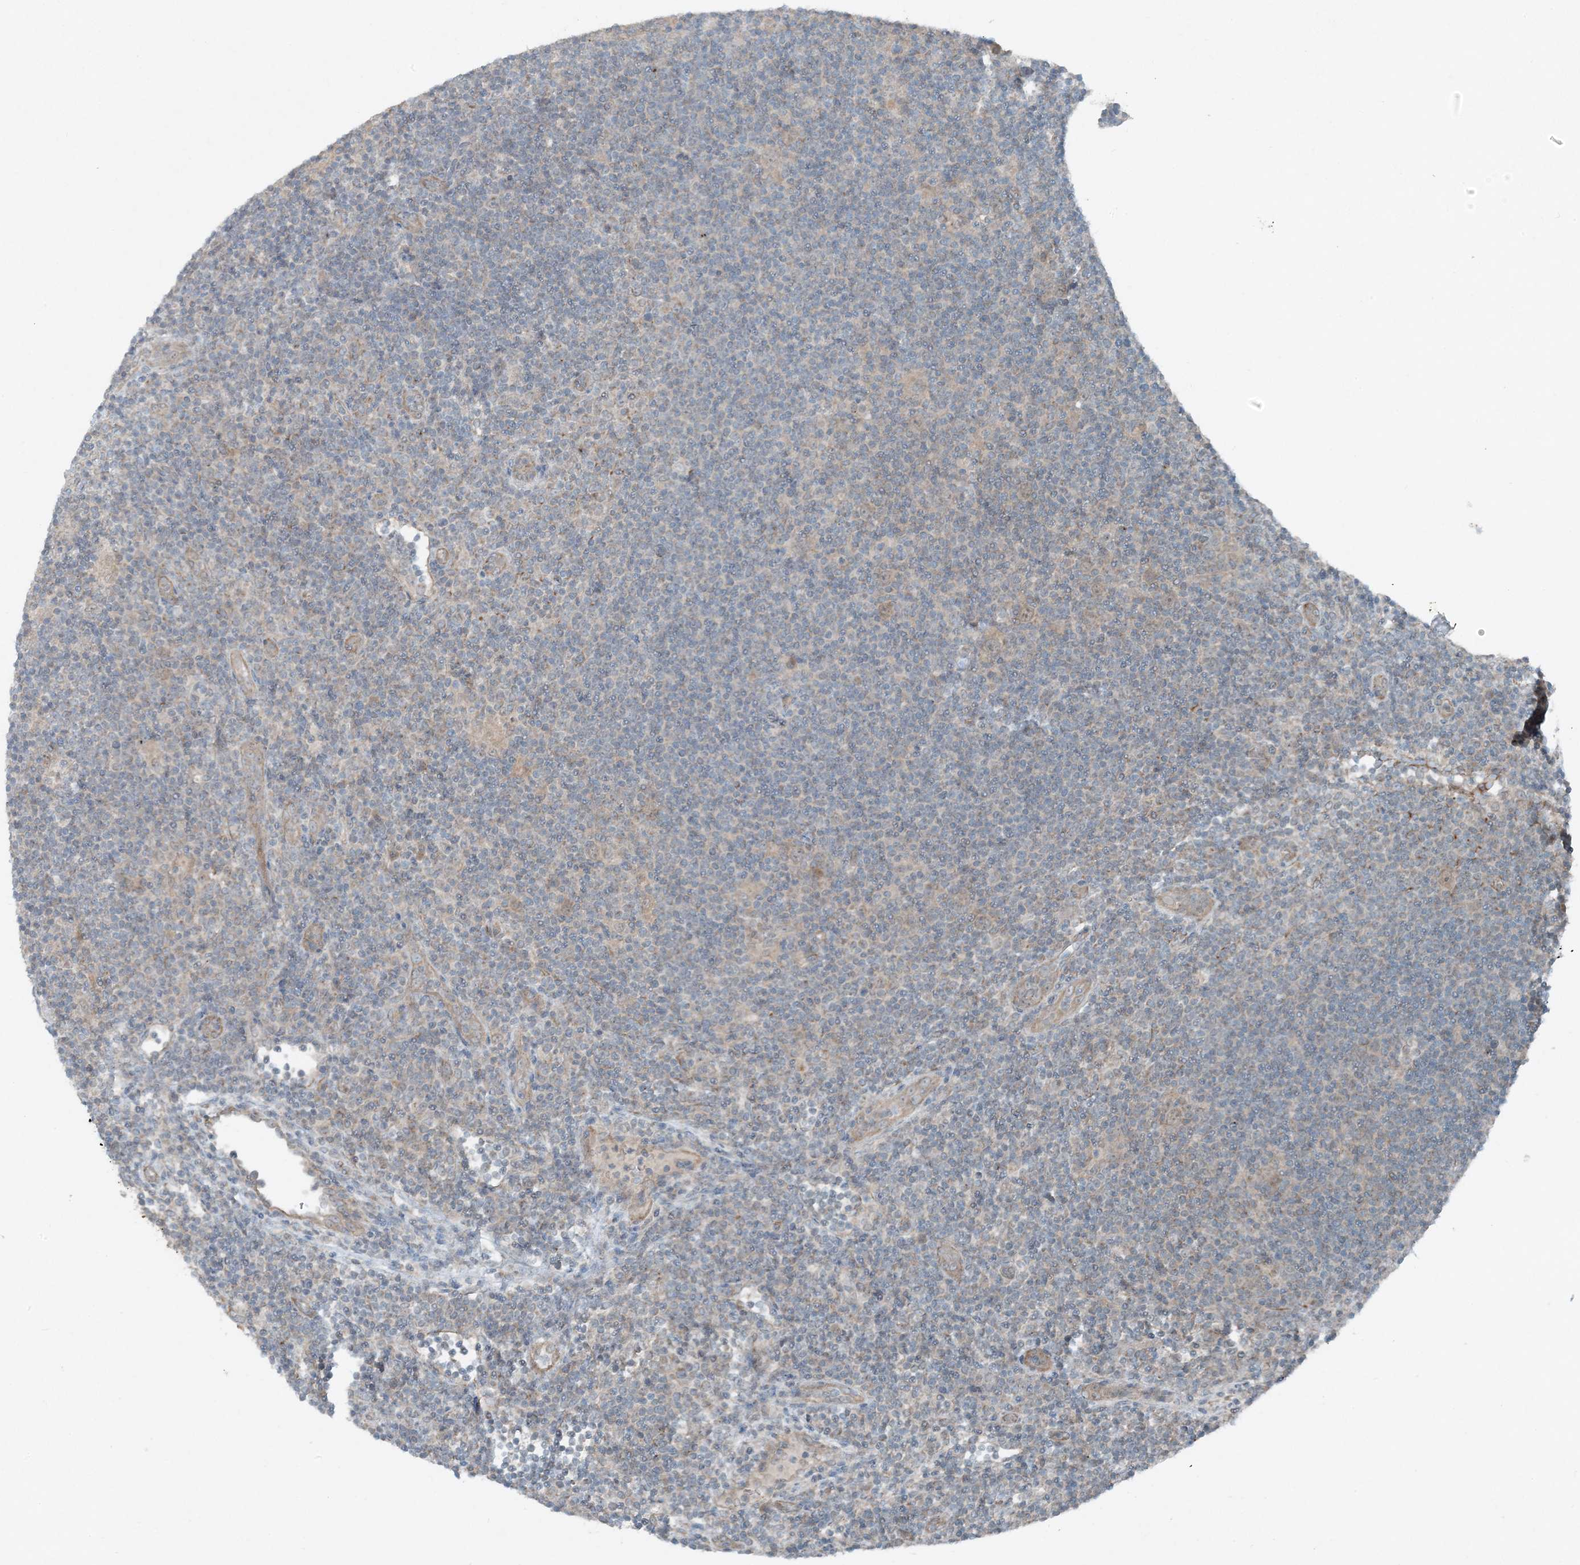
{"staining": {"intensity": "weak", "quantity": ">75%", "location": "cytoplasmic/membranous"}, "tissue": "lymphoma", "cell_type": "Tumor cells", "image_type": "cancer", "snomed": [{"axis": "morphology", "description": "Hodgkin's disease, NOS"}, {"axis": "topography", "description": "Lymph node"}], "caption": "Immunohistochemistry (DAB (3,3'-diaminobenzidine)) staining of human Hodgkin's disease displays weak cytoplasmic/membranous protein positivity in approximately >75% of tumor cells. The protein is shown in brown color, while the nuclei are stained blue.", "gene": "MITD1", "patient": {"sex": "female", "age": 57}}